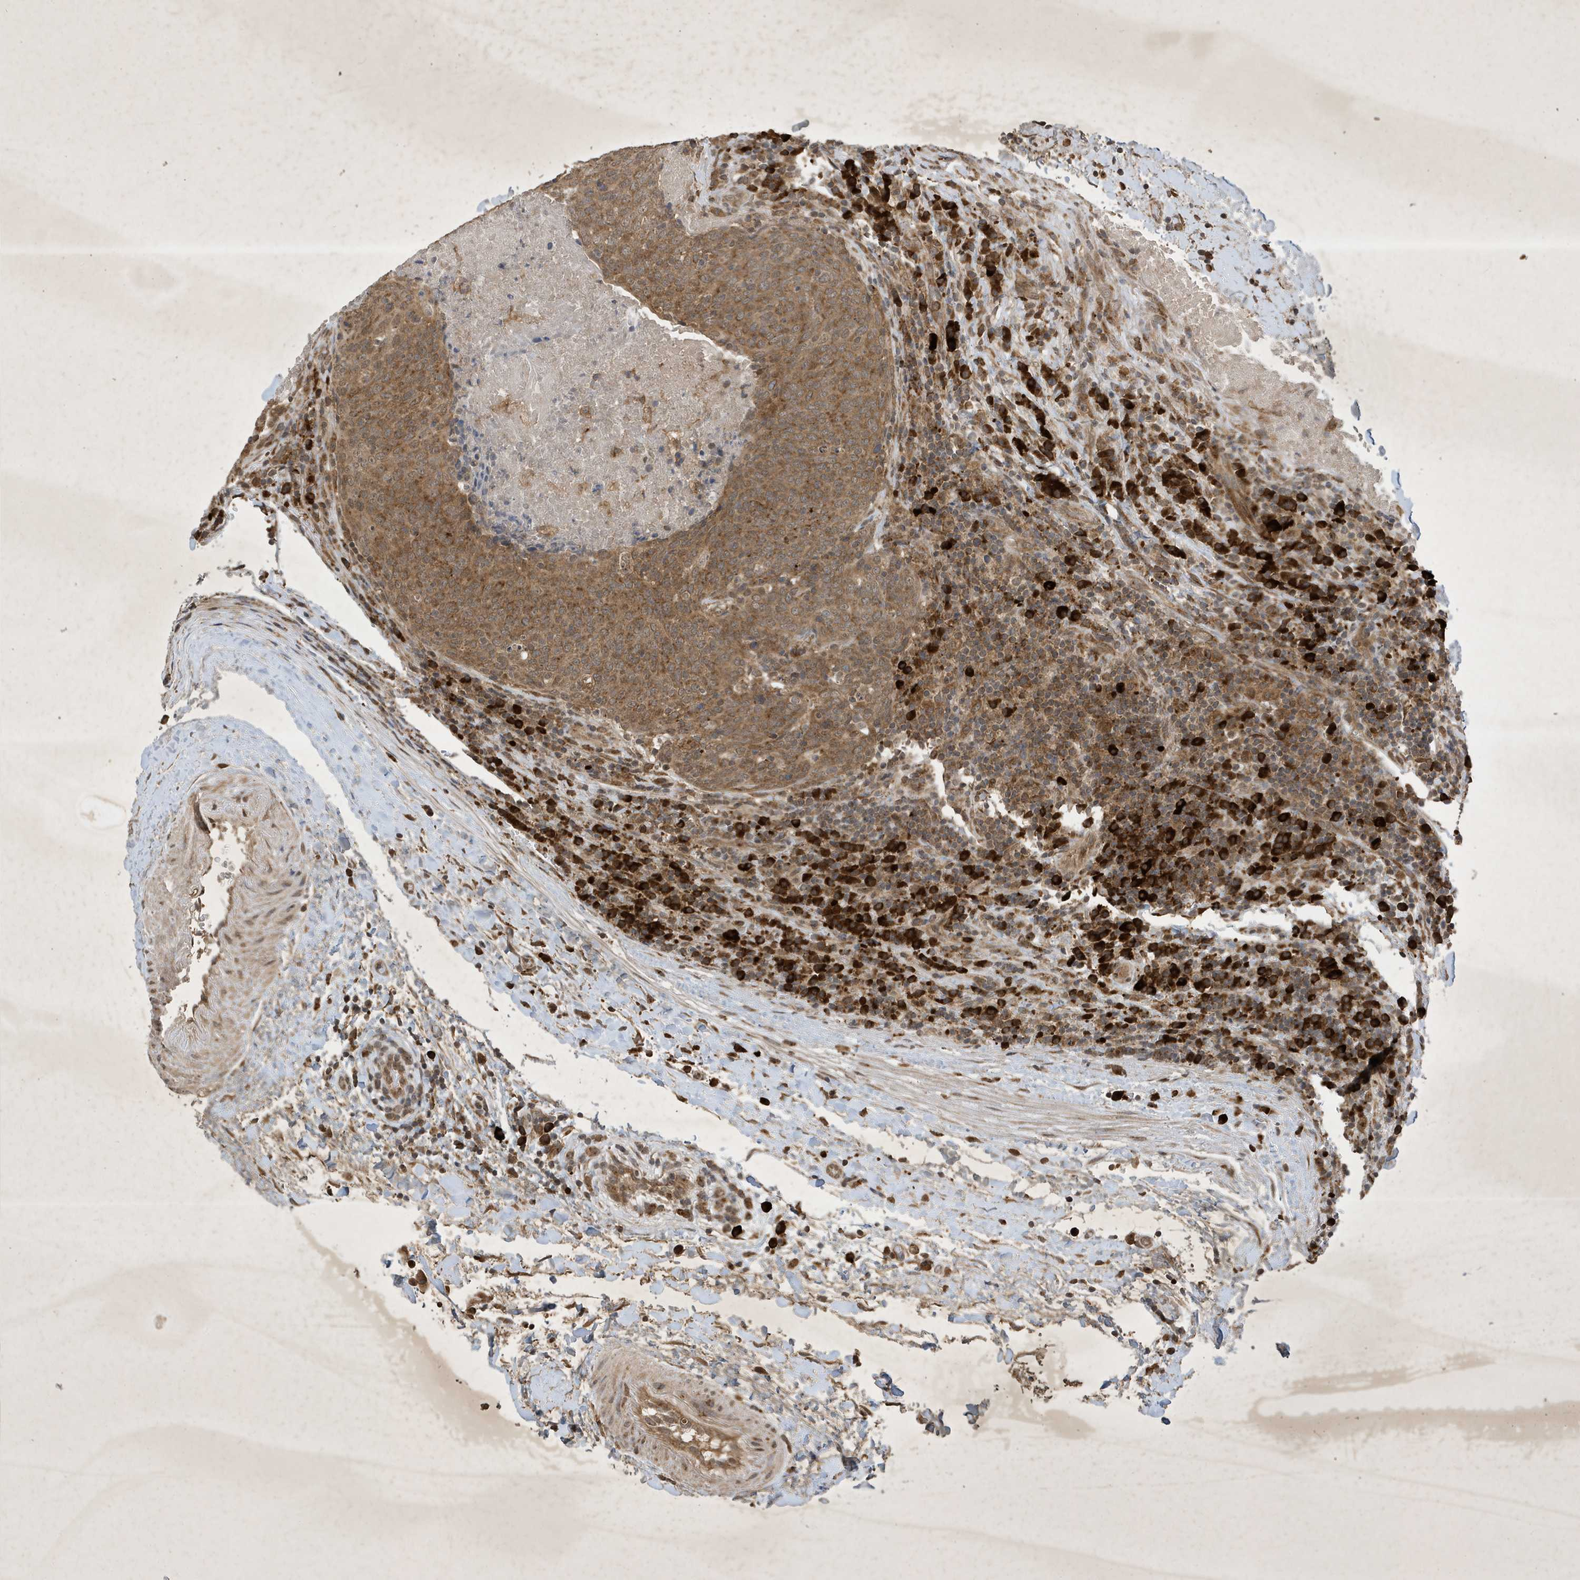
{"staining": {"intensity": "moderate", "quantity": ">75%", "location": "cytoplasmic/membranous"}, "tissue": "head and neck cancer", "cell_type": "Tumor cells", "image_type": "cancer", "snomed": [{"axis": "morphology", "description": "Squamous cell carcinoma, NOS"}, {"axis": "morphology", "description": "Squamous cell carcinoma, metastatic, NOS"}, {"axis": "topography", "description": "Lymph node"}, {"axis": "topography", "description": "Head-Neck"}], "caption": "Immunohistochemical staining of head and neck squamous cell carcinoma exhibits moderate cytoplasmic/membranous protein expression in approximately >75% of tumor cells.", "gene": "STX10", "patient": {"sex": "male", "age": 62}}